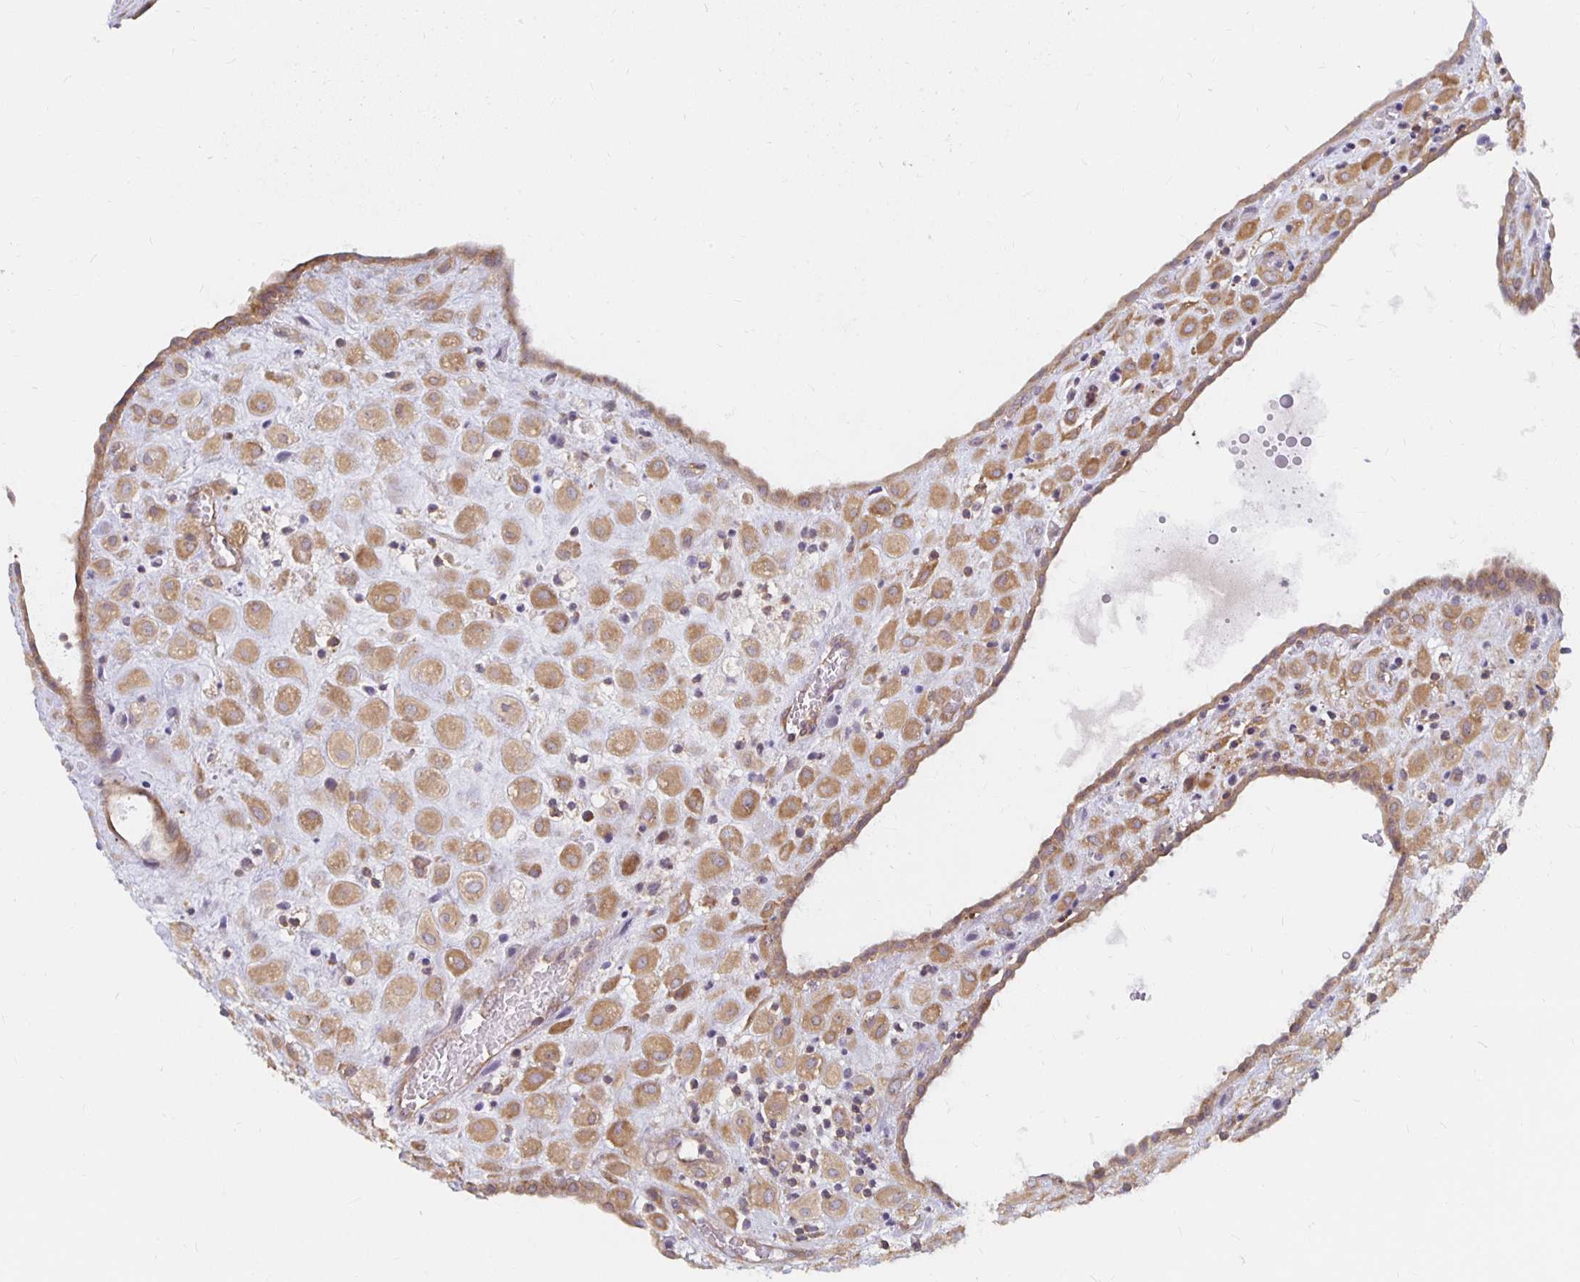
{"staining": {"intensity": "moderate", "quantity": ">75%", "location": "cytoplasmic/membranous"}, "tissue": "placenta", "cell_type": "Decidual cells", "image_type": "normal", "snomed": [{"axis": "morphology", "description": "Normal tissue, NOS"}, {"axis": "topography", "description": "Placenta"}], "caption": "DAB (3,3'-diaminobenzidine) immunohistochemical staining of unremarkable placenta exhibits moderate cytoplasmic/membranous protein expression in approximately >75% of decidual cells.", "gene": "PDAP1", "patient": {"sex": "female", "age": 24}}